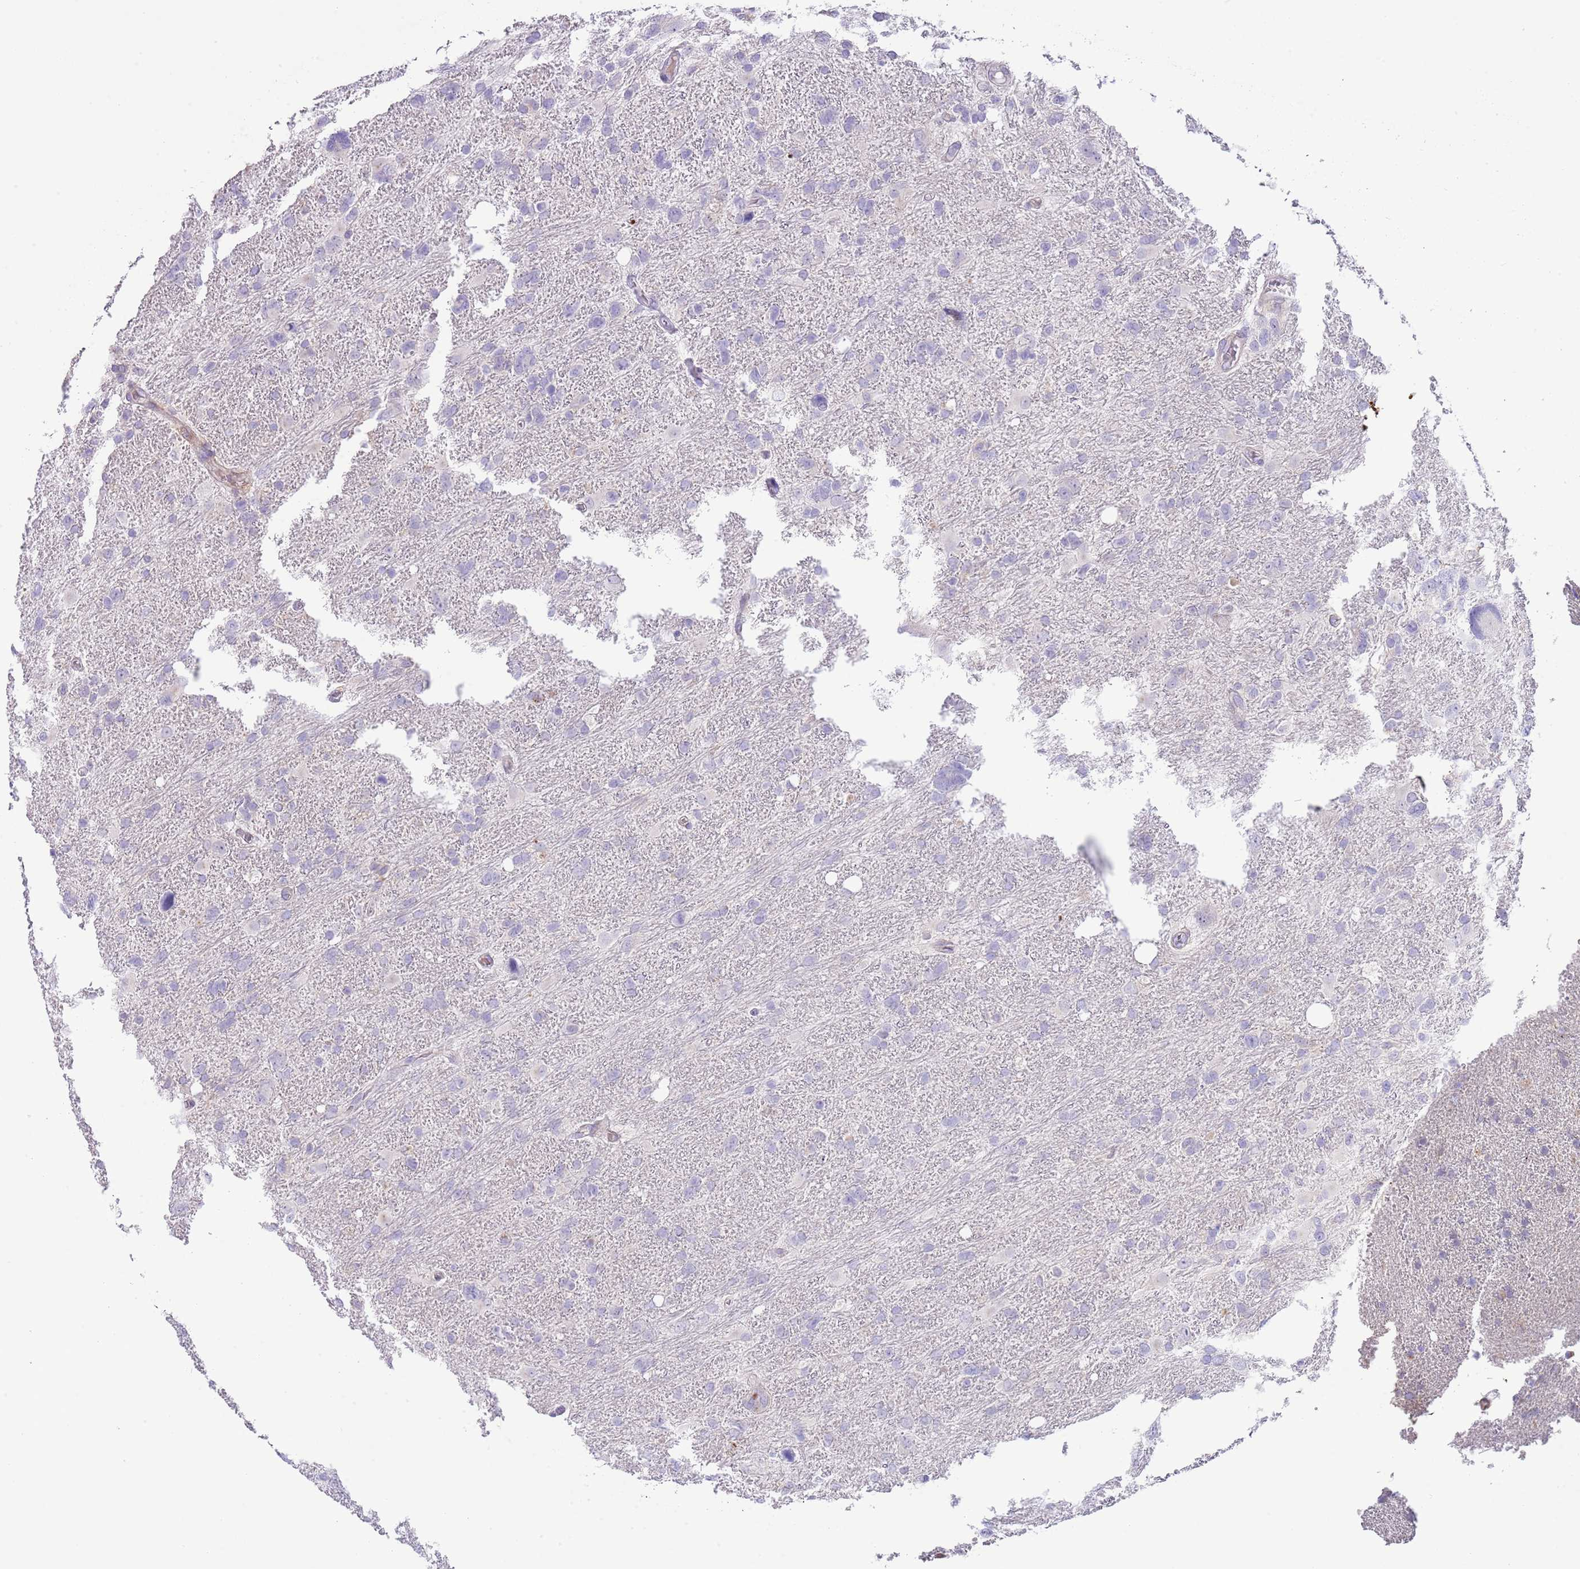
{"staining": {"intensity": "negative", "quantity": "none", "location": "none"}, "tissue": "glioma", "cell_type": "Tumor cells", "image_type": "cancer", "snomed": [{"axis": "morphology", "description": "Glioma, malignant, High grade"}, {"axis": "topography", "description": "Brain"}], "caption": "Immunohistochemical staining of human glioma displays no significant staining in tumor cells.", "gene": "ABHD17C", "patient": {"sex": "male", "age": 61}}